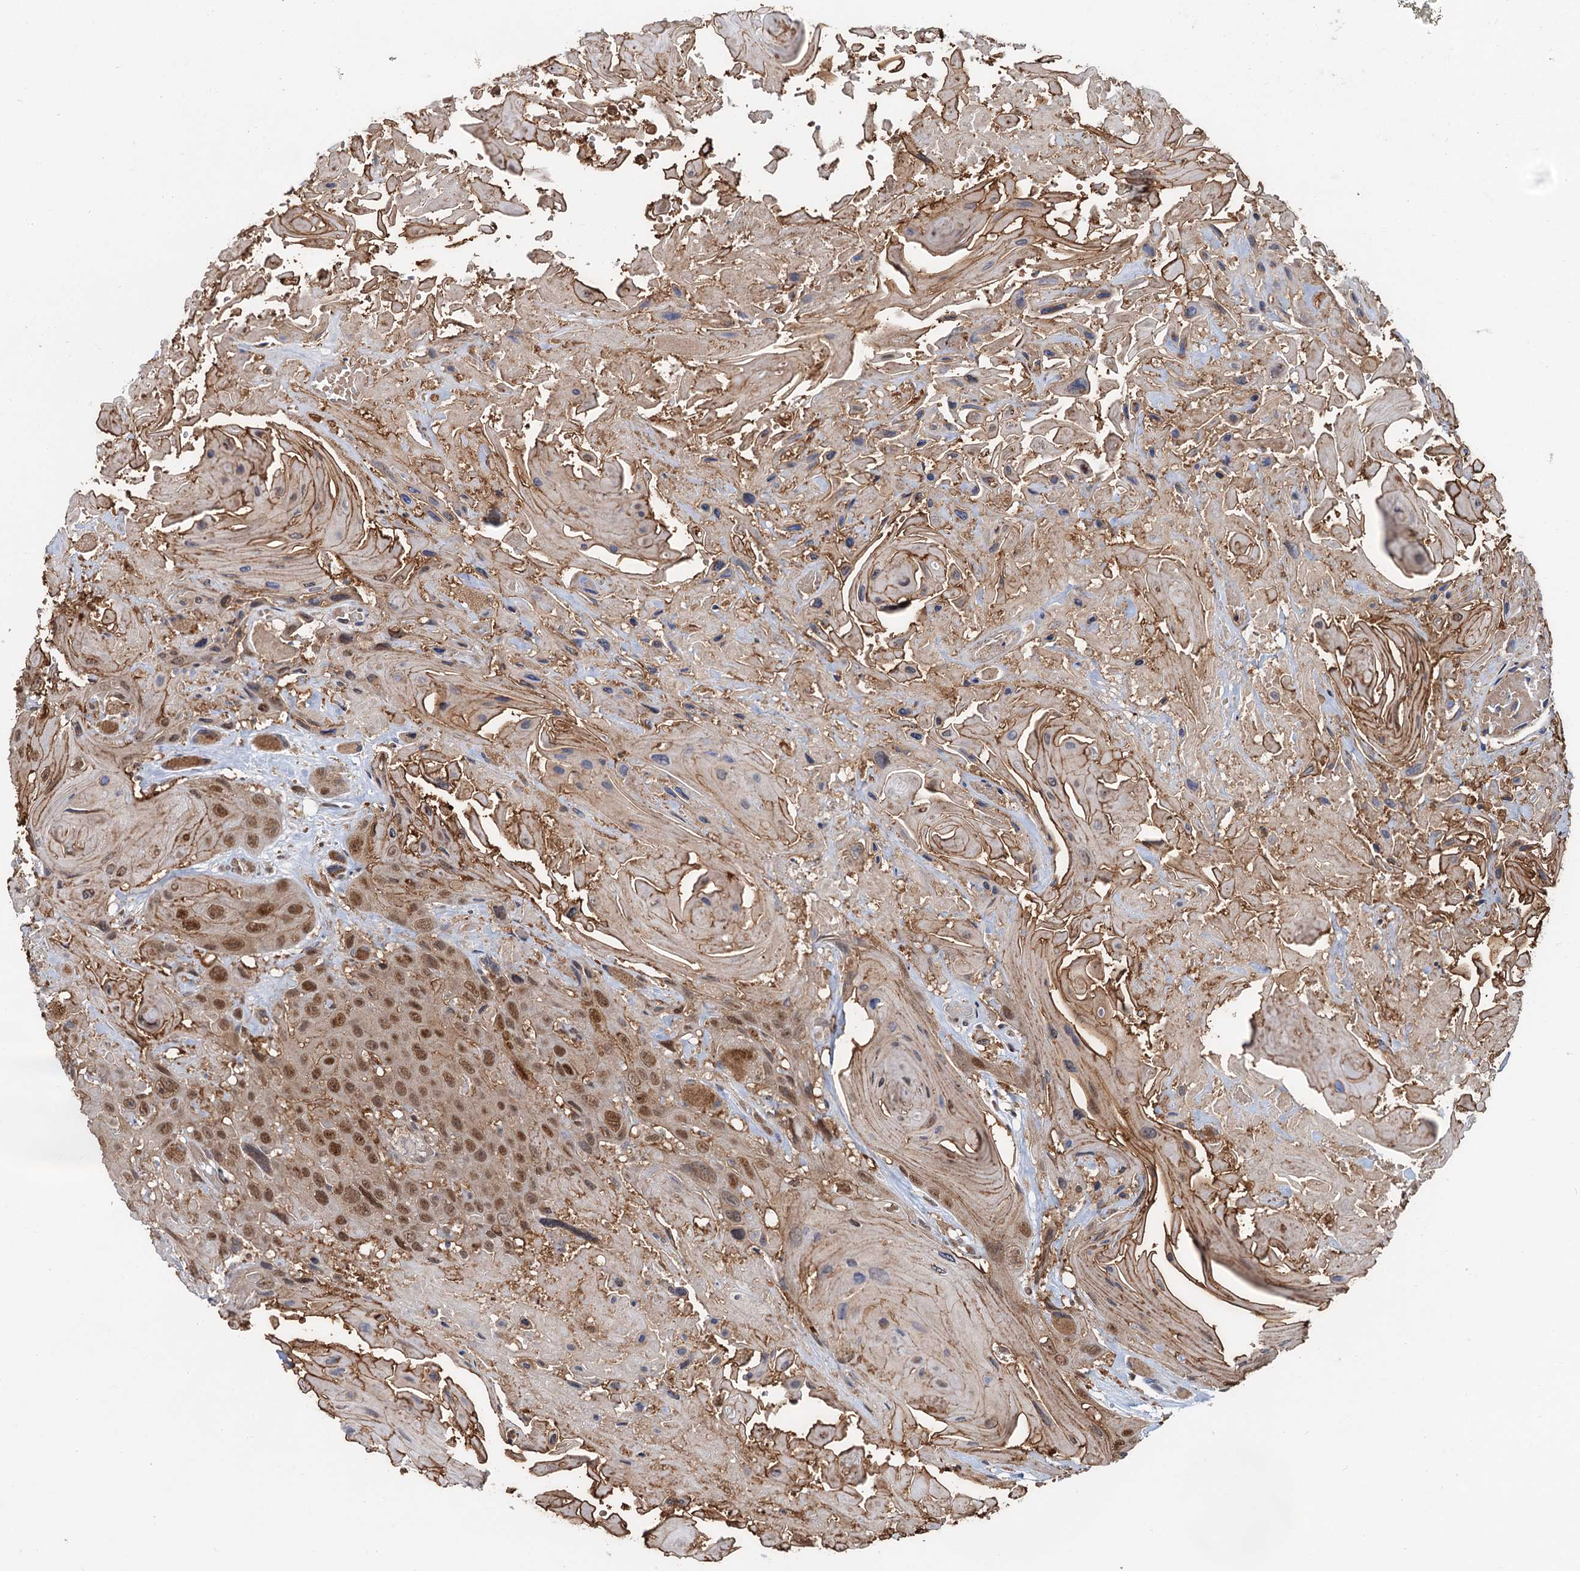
{"staining": {"intensity": "moderate", "quantity": ">75%", "location": "nuclear"}, "tissue": "head and neck cancer", "cell_type": "Tumor cells", "image_type": "cancer", "snomed": [{"axis": "morphology", "description": "Squamous cell carcinoma, NOS"}, {"axis": "topography", "description": "Head-Neck"}], "caption": "Head and neck cancer tissue exhibits moderate nuclear staining in approximately >75% of tumor cells The protein is shown in brown color, while the nuclei are stained blue.", "gene": "ZNF609", "patient": {"sex": "male", "age": 81}}